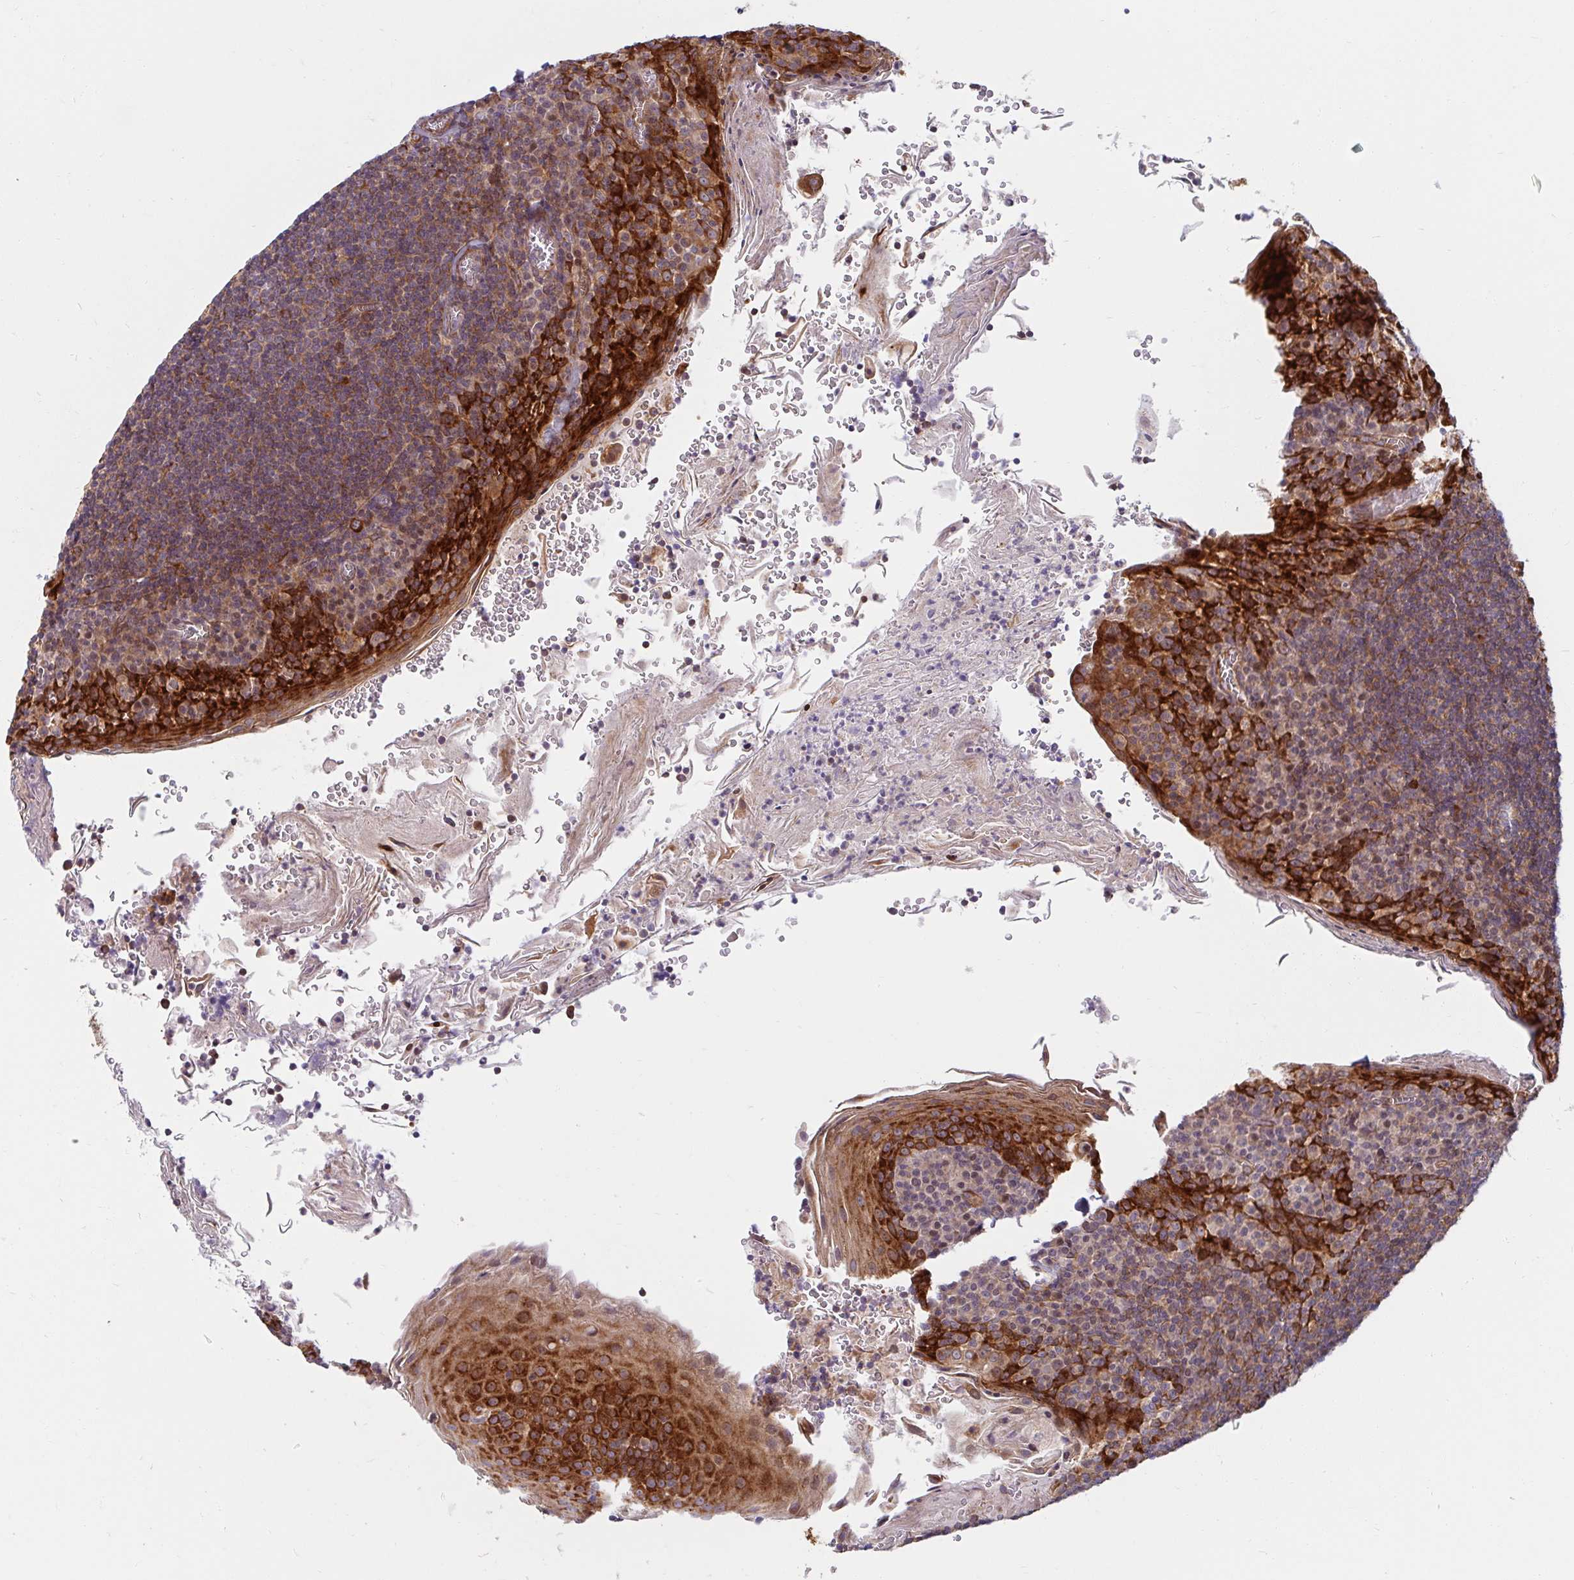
{"staining": {"intensity": "strong", "quantity": ">75%", "location": "cytoplasmic/membranous"}, "tissue": "tonsil", "cell_type": "Germinal center cells", "image_type": "normal", "snomed": [{"axis": "morphology", "description": "Normal tissue, NOS"}, {"axis": "topography", "description": "Tonsil"}], "caption": "Protein expression analysis of normal tonsil reveals strong cytoplasmic/membranous positivity in about >75% of germinal center cells.", "gene": "BTF3", "patient": {"sex": "male", "age": 27}}